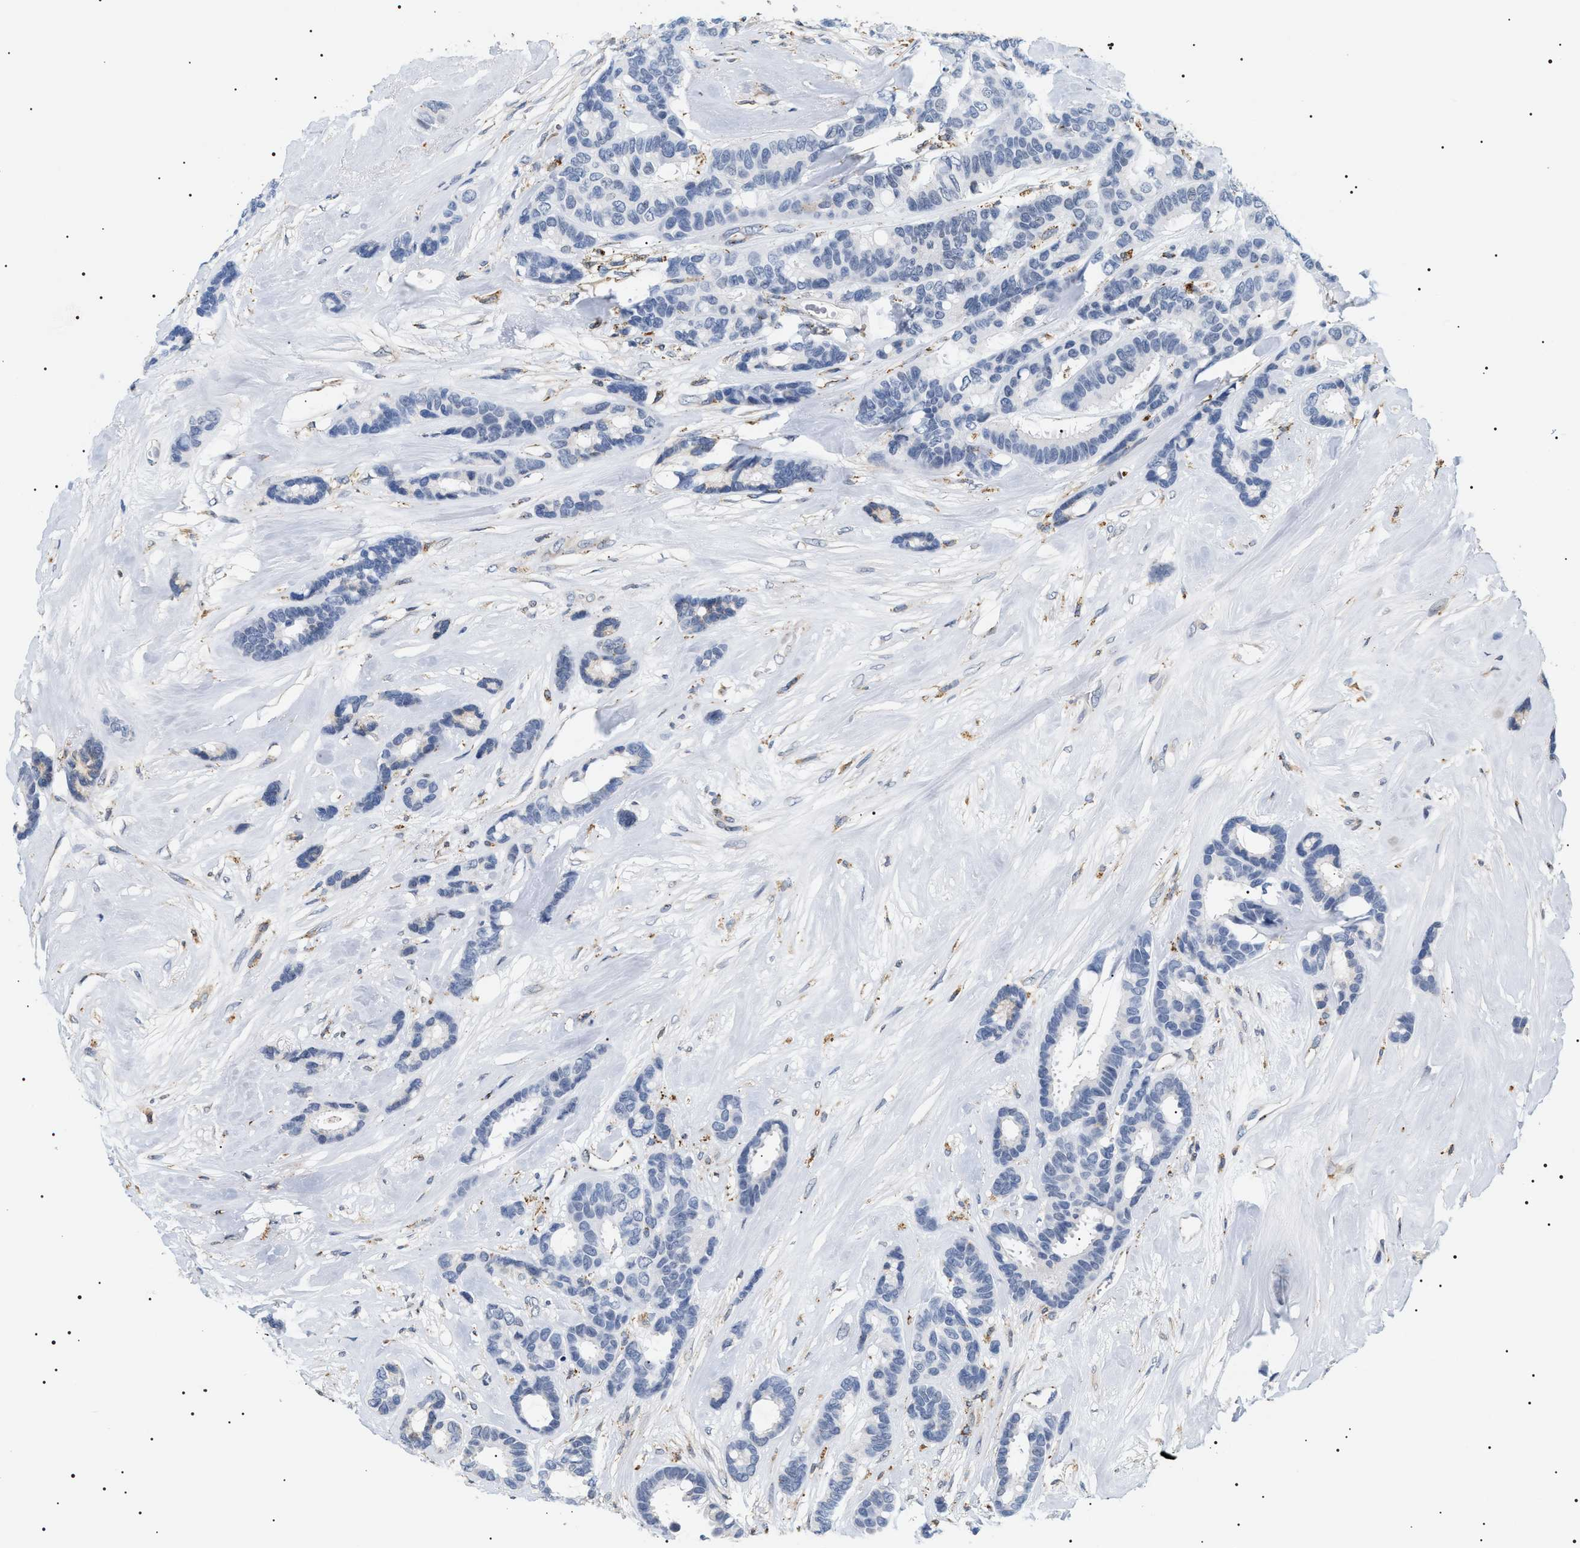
{"staining": {"intensity": "negative", "quantity": "none", "location": "none"}, "tissue": "breast cancer", "cell_type": "Tumor cells", "image_type": "cancer", "snomed": [{"axis": "morphology", "description": "Duct carcinoma"}, {"axis": "topography", "description": "Breast"}], "caption": "There is no significant staining in tumor cells of breast cancer.", "gene": "HSD17B11", "patient": {"sex": "female", "age": 87}}